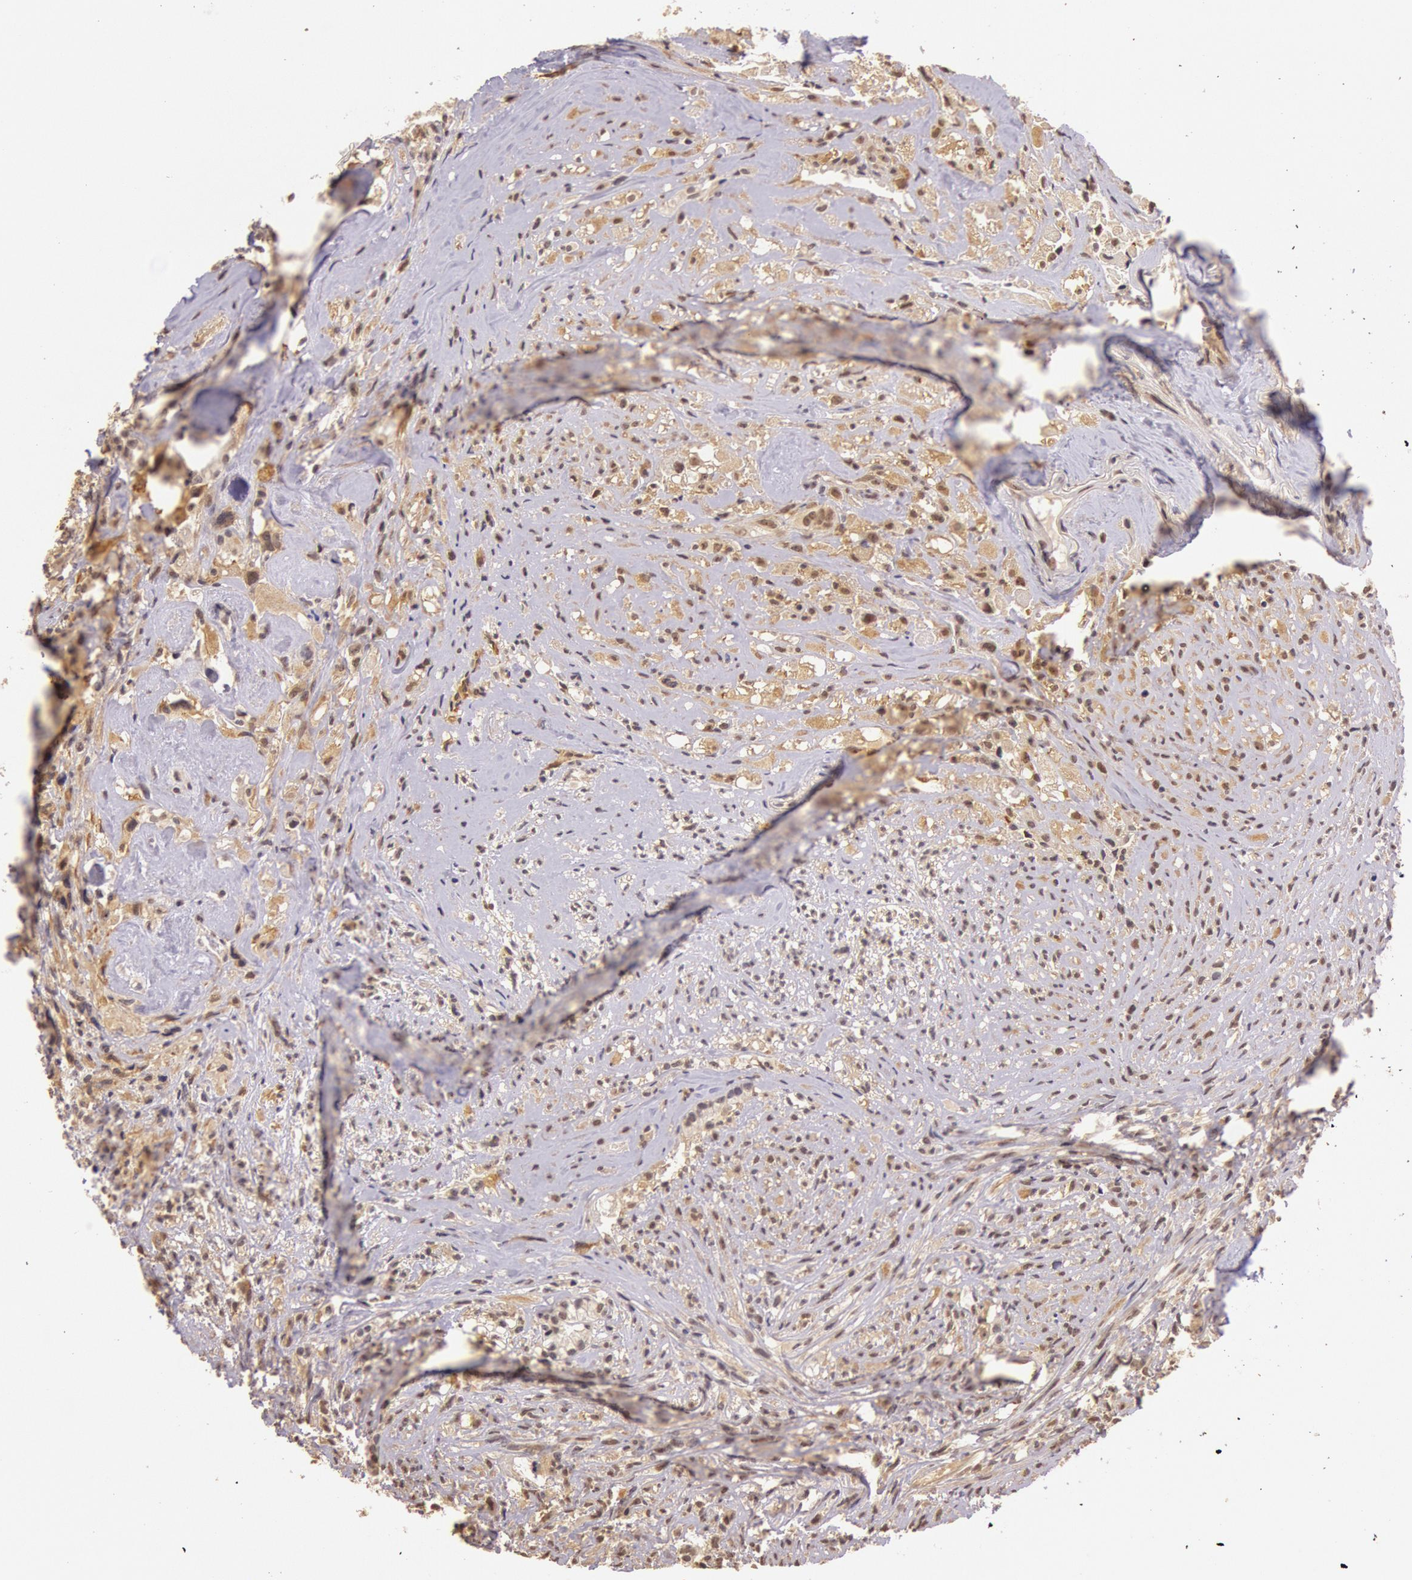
{"staining": {"intensity": "strong", "quantity": "25%-75%", "location": "cytoplasmic/membranous"}, "tissue": "glioma", "cell_type": "Tumor cells", "image_type": "cancer", "snomed": [{"axis": "morphology", "description": "Glioma, malignant, High grade"}, {"axis": "topography", "description": "Brain"}], "caption": "Human glioma stained with a brown dye displays strong cytoplasmic/membranous positive positivity in about 25%-75% of tumor cells.", "gene": "RTL10", "patient": {"sex": "male", "age": 48}}